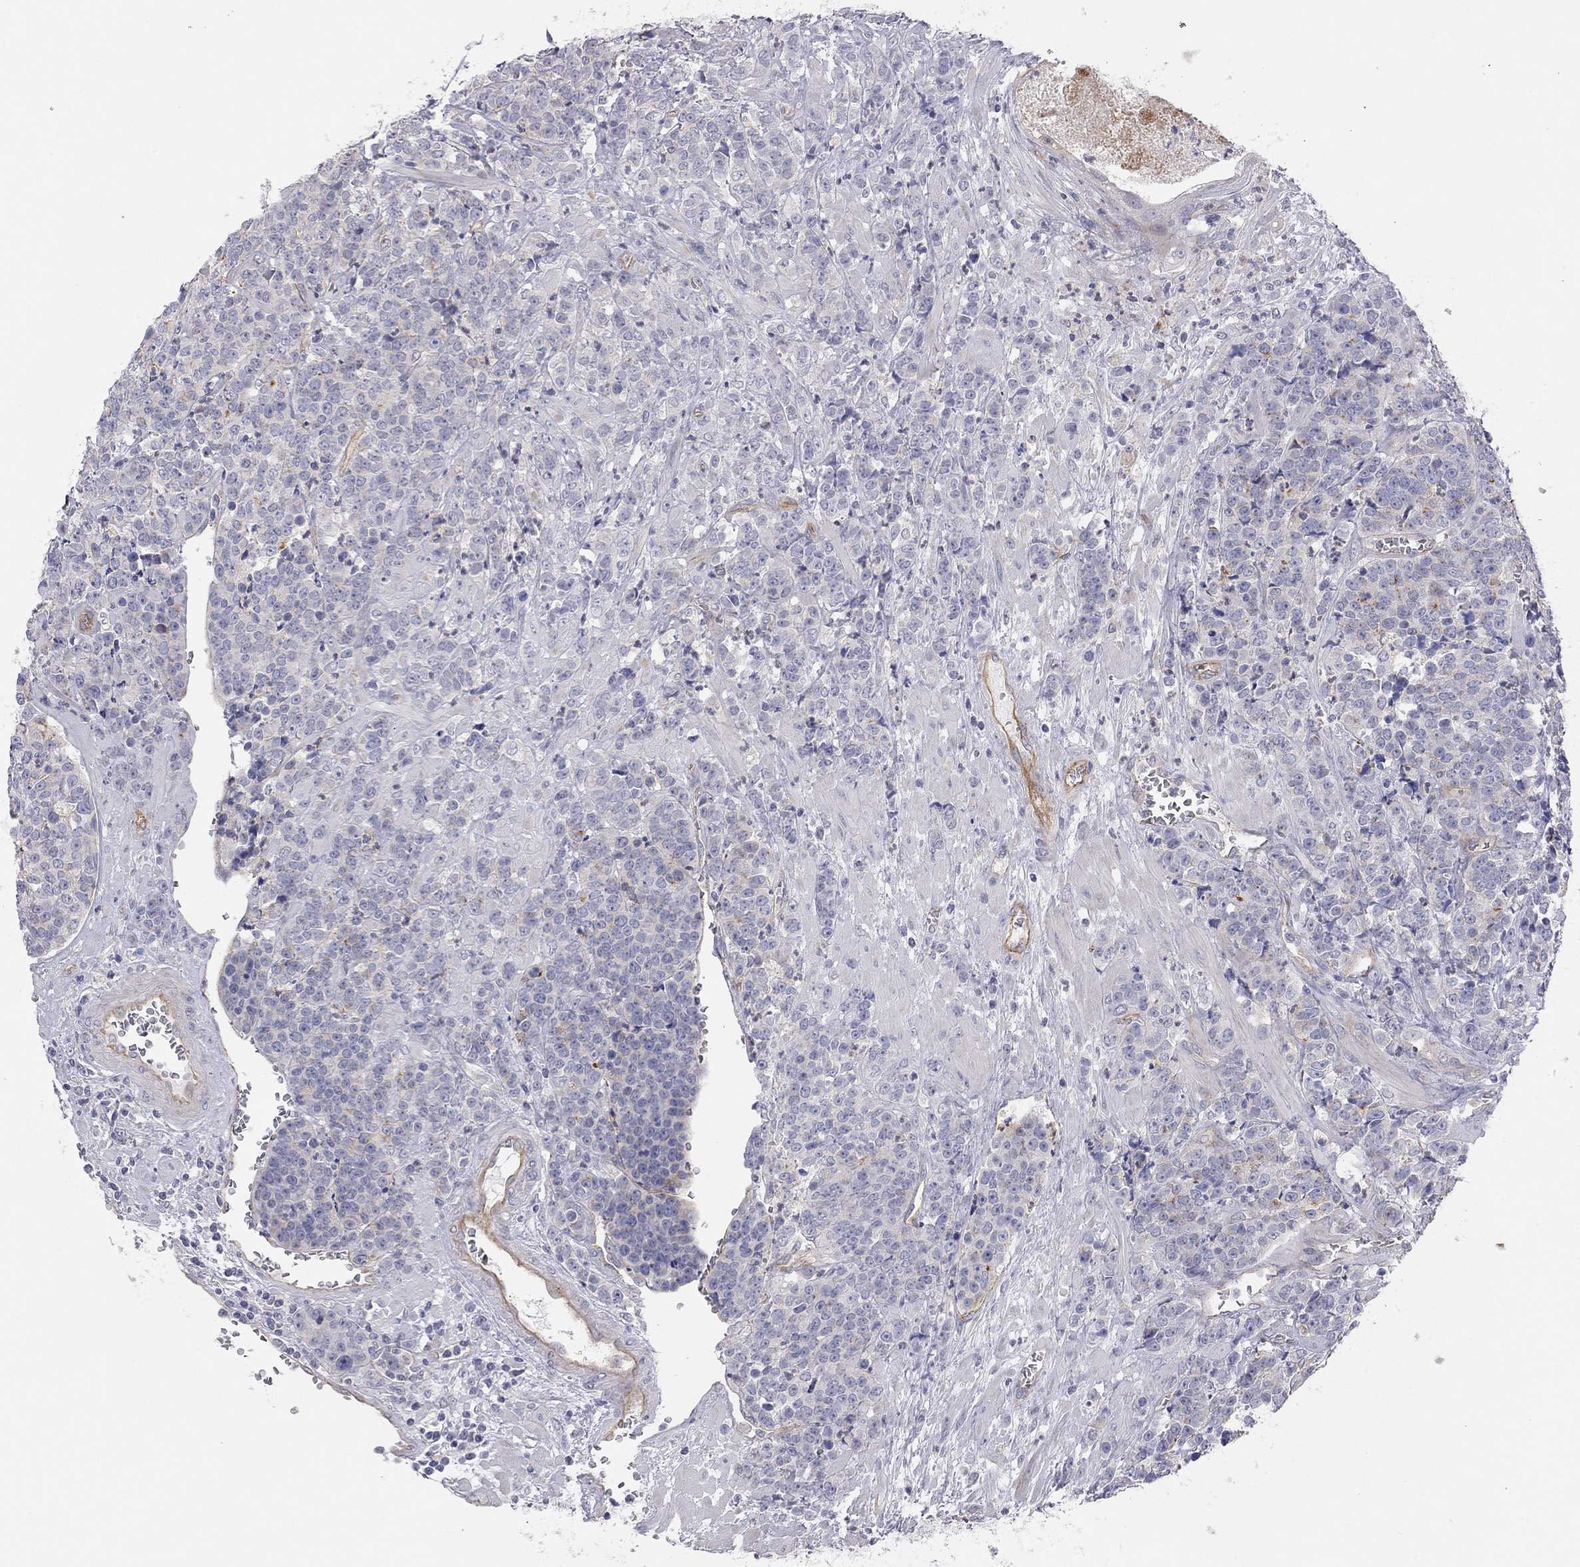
{"staining": {"intensity": "negative", "quantity": "none", "location": "none"}, "tissue": "prostate cancer", "cell_type": "Tumor cells", "image_type": "cancer", "snomed": [{"axis": "morphology", "description": "Adenocarcinoma, NOS"}, {"axis": "topography", "description": "Prostate"}], "caption": "Prostate cancer (adenocarcinoma) was stained to show a protein in brown. There is no significant staining in tumor cells.", "gene": "GPRC5B", "patient": {"sex": "male", "age": 67}}